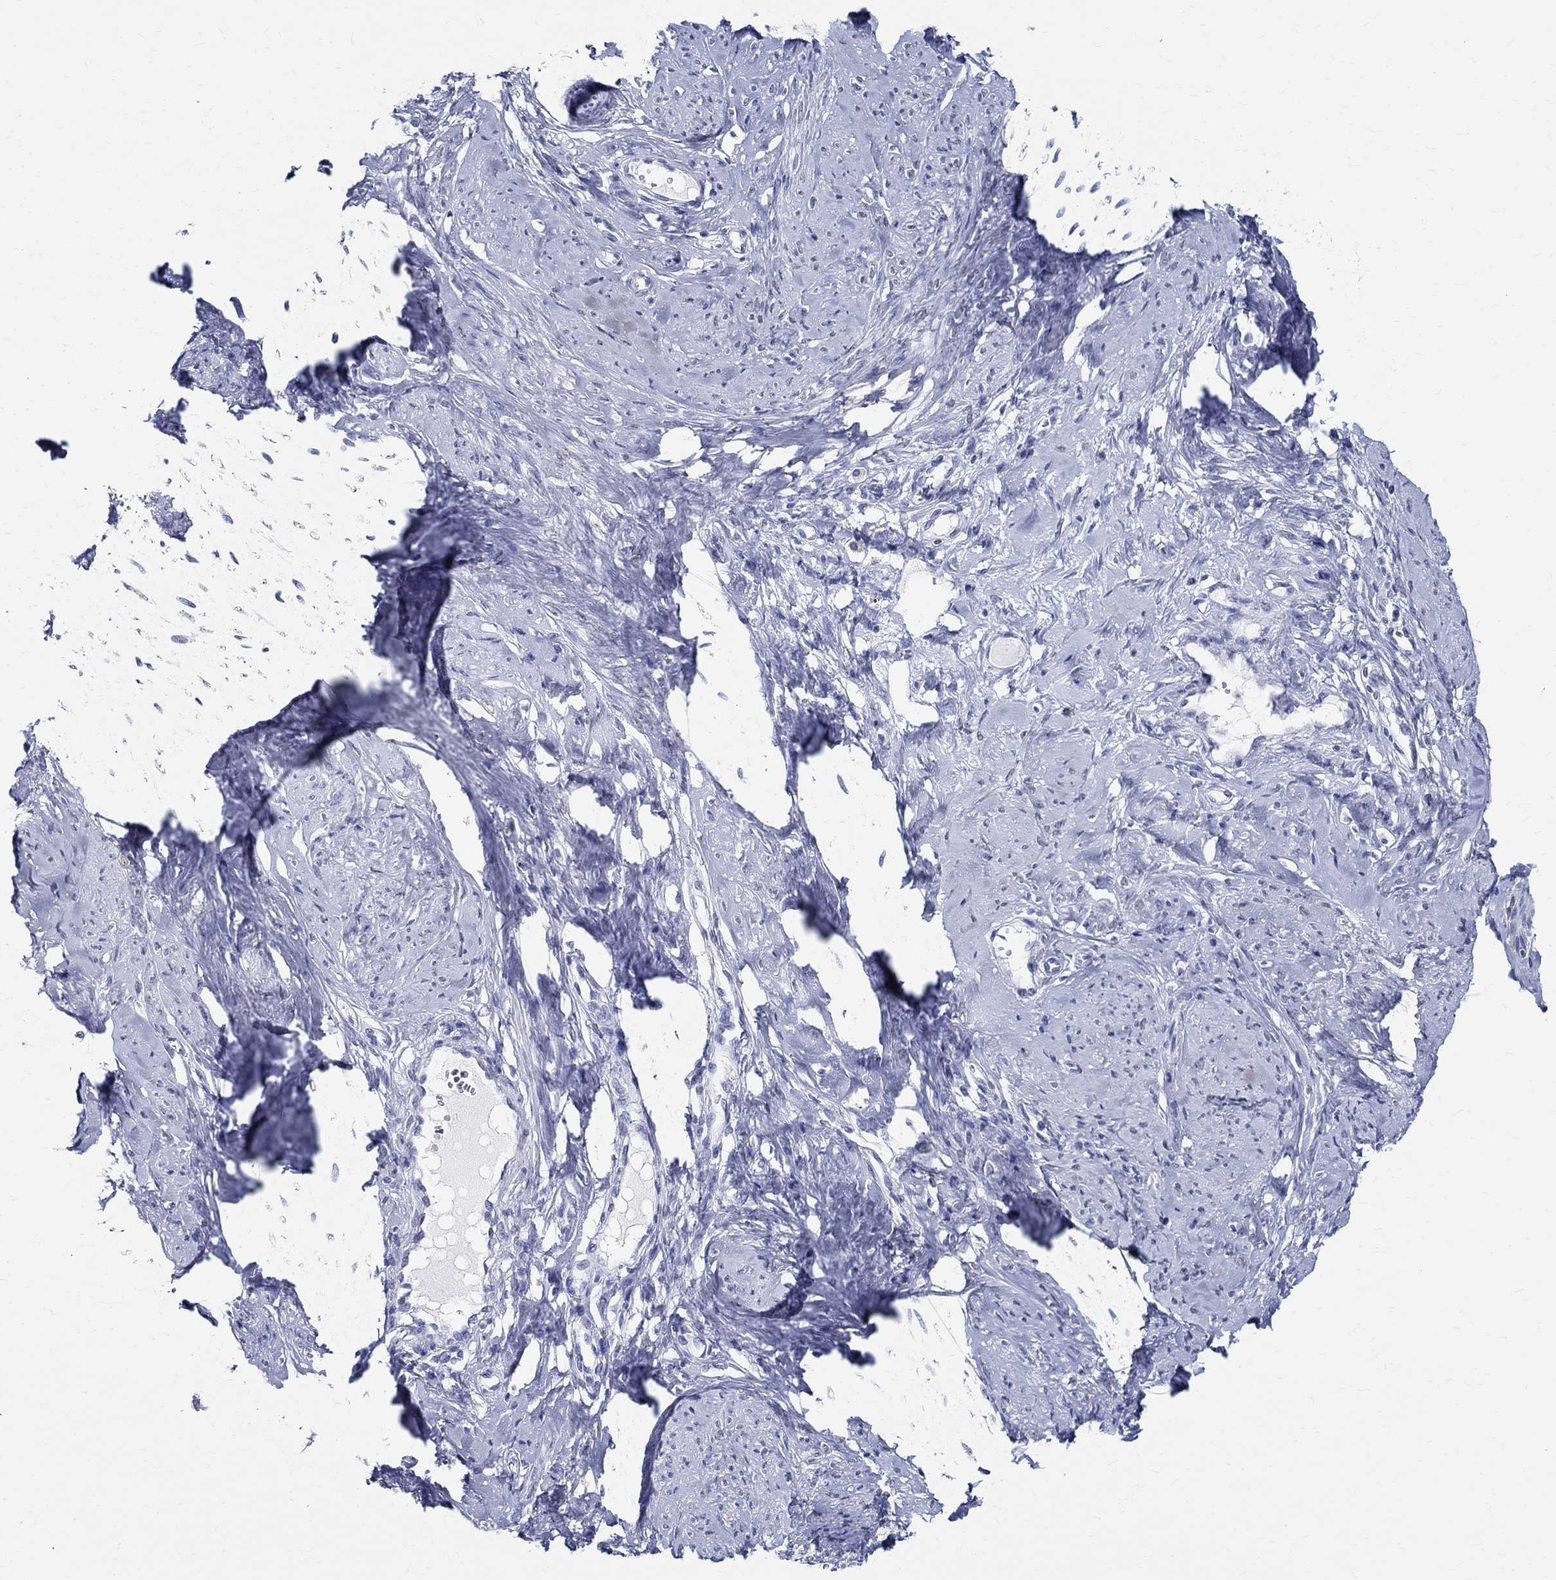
{"staining": {"intensity": "negative", "quantity": "none", "location": "none"}, "tissue": "smooth muscle", "cell_type": "Smooth muscle cells", "image_type": "normal", "snomed": [{"axis": "morphology", "description": "Normal tissue, NOS"}, {"axis": "topography", "description": "Smooth muscle"}], "caption": "Image shows no protein staining in smooth muscle cells of benign smooth muscle. Brightfield microscopy of immunohistochemistry (IHC) stained with DAB (3,3'-diaminobenzidine) (brown) and hematoxylin (blue), captured at high magnification.", "gene": "TSPAN16", "patient": {"sex": "female", "age": 48}}